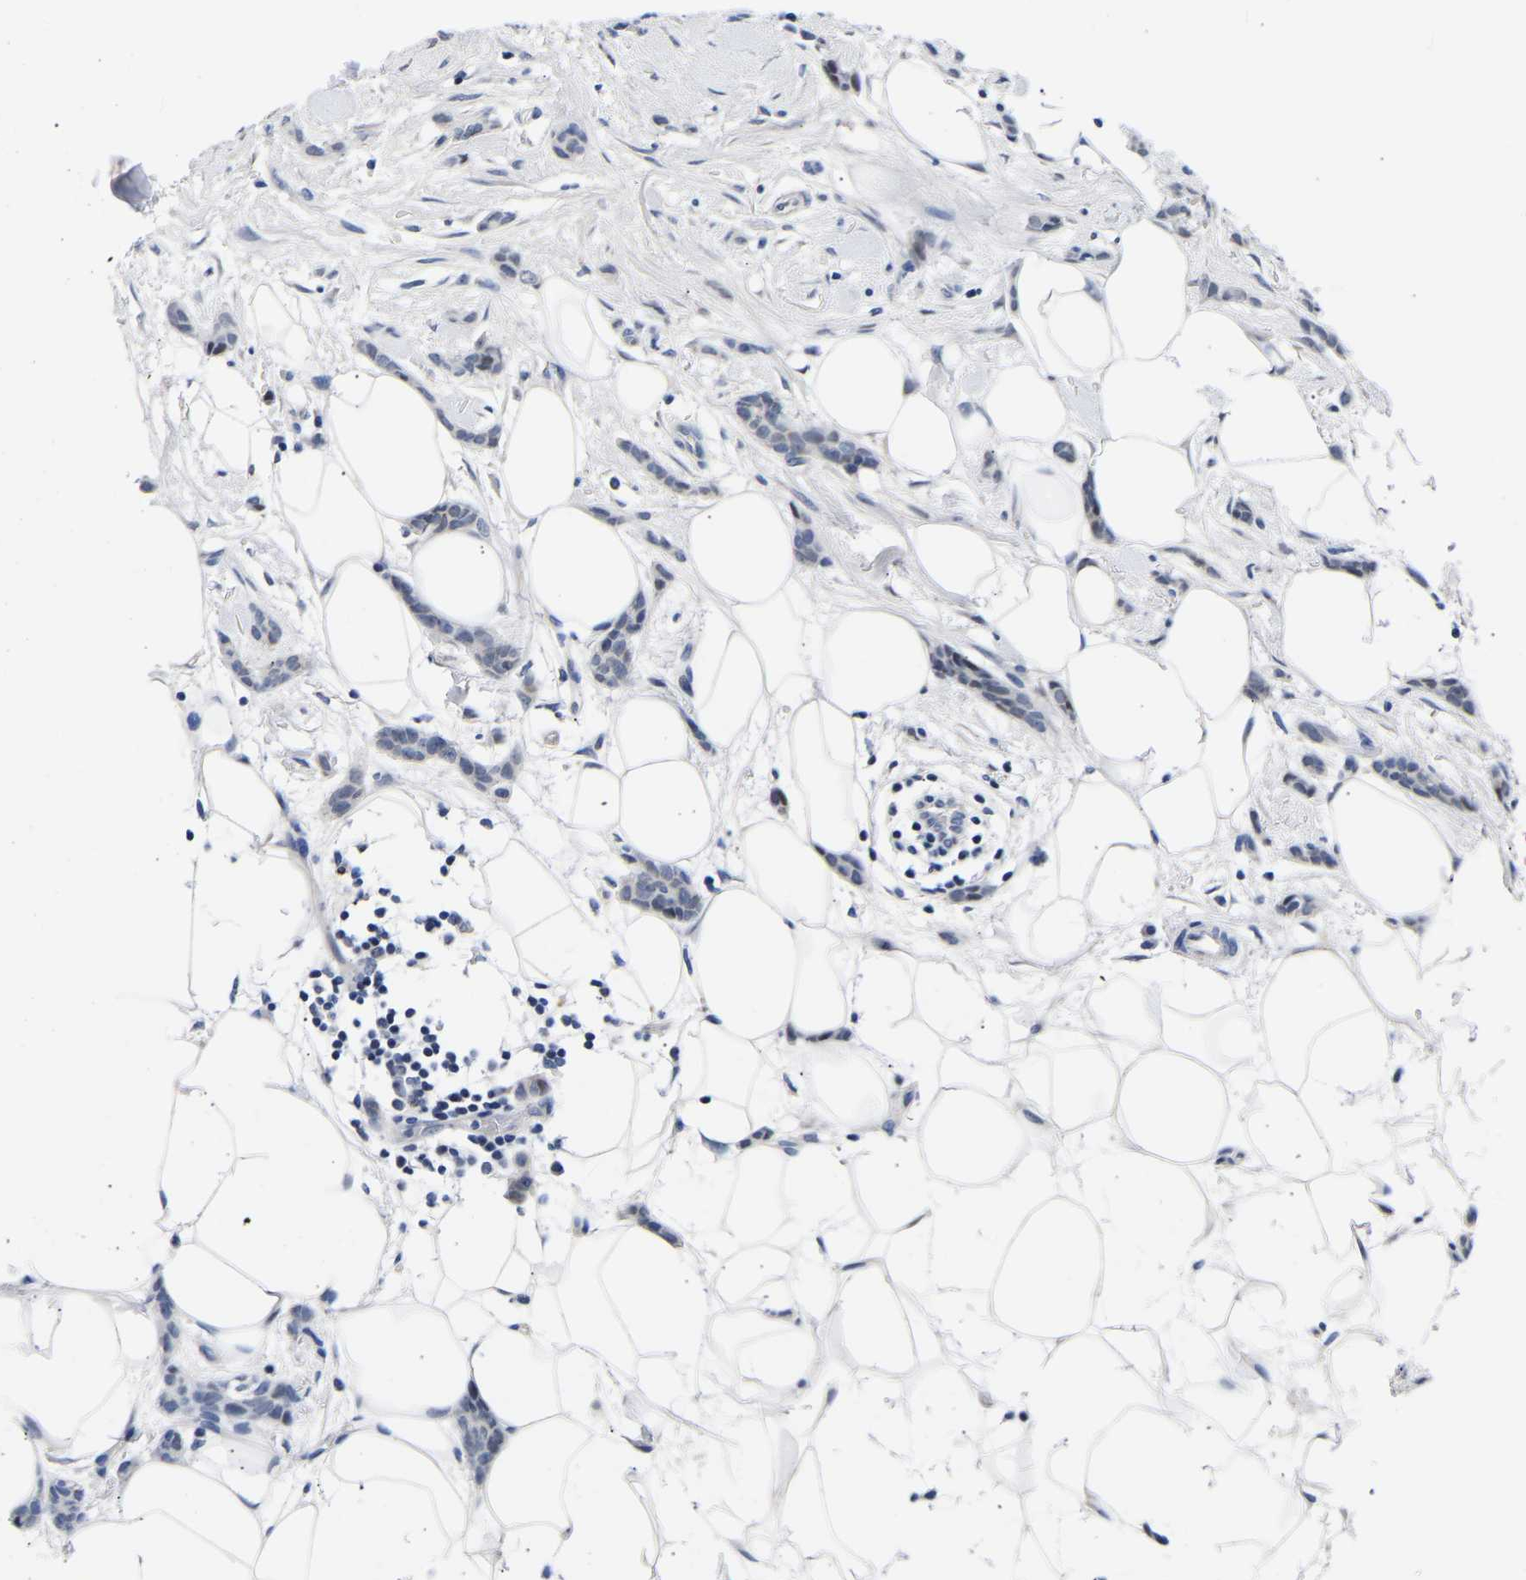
{"staining": {"intensity": "negative", "quantity": "none", "location": "none"}, "tissue": "breast cancer", "cell_type": "Tumor cells", "image_type": "cancer", "snomed": [{"axis": "morphology", "description": "Lobular carcinoma"}, {"axis": "topography", "description": "Skin"}, {"axis": "topography", "description": "Breast"}], "caption": "DAB immunohistochemical staining of breast lobular carcinoma reveals no significant expression in tumor cells. (DAB IHC with hematoxylin counter stain).", "gene": "PTRHD1", "patient": {"sex": "female", "age": 46}}